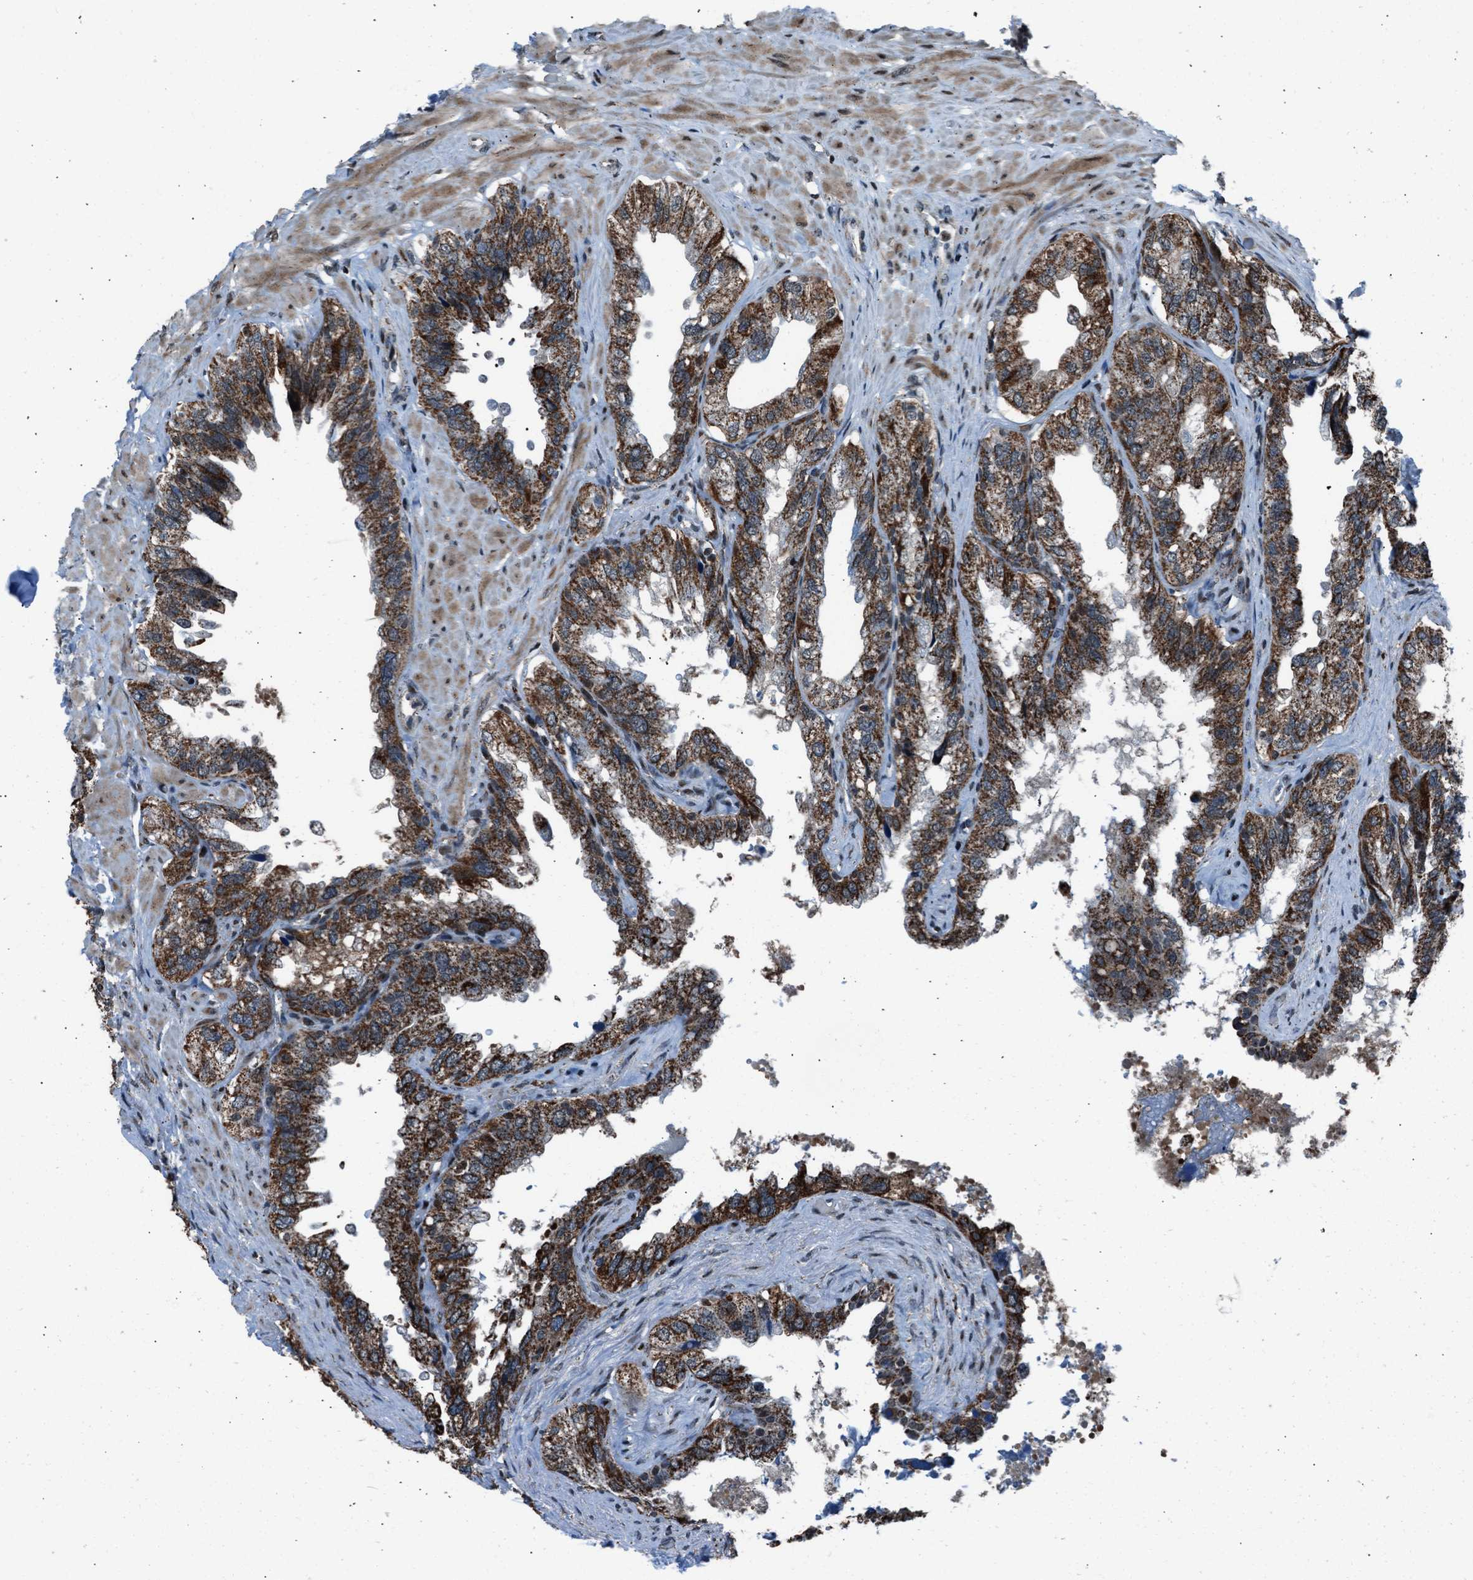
{"staining": {"intensity": "moderate", "quantity": ">75%", "location": "cytoplasmic/membranous"}, "tissue": "seminal vesicle", "cell_type": "Glandular cells", "image_type": "normal", "snomed": [{"axis": "morphology", "description": "Normal tissue, NOS"}, {"axis": "topography", "description": "Seminal veicle"}], "caption": "IHC histopathology image of unremarkable human seminal vesicle stained for a protein (brown), which demonstrates medium levels of moderate cytoplasmic/membranous staining in about >75% of glandular cells.", "gene": "MORC3", "patient": {"sex": "male", "age": 68}}